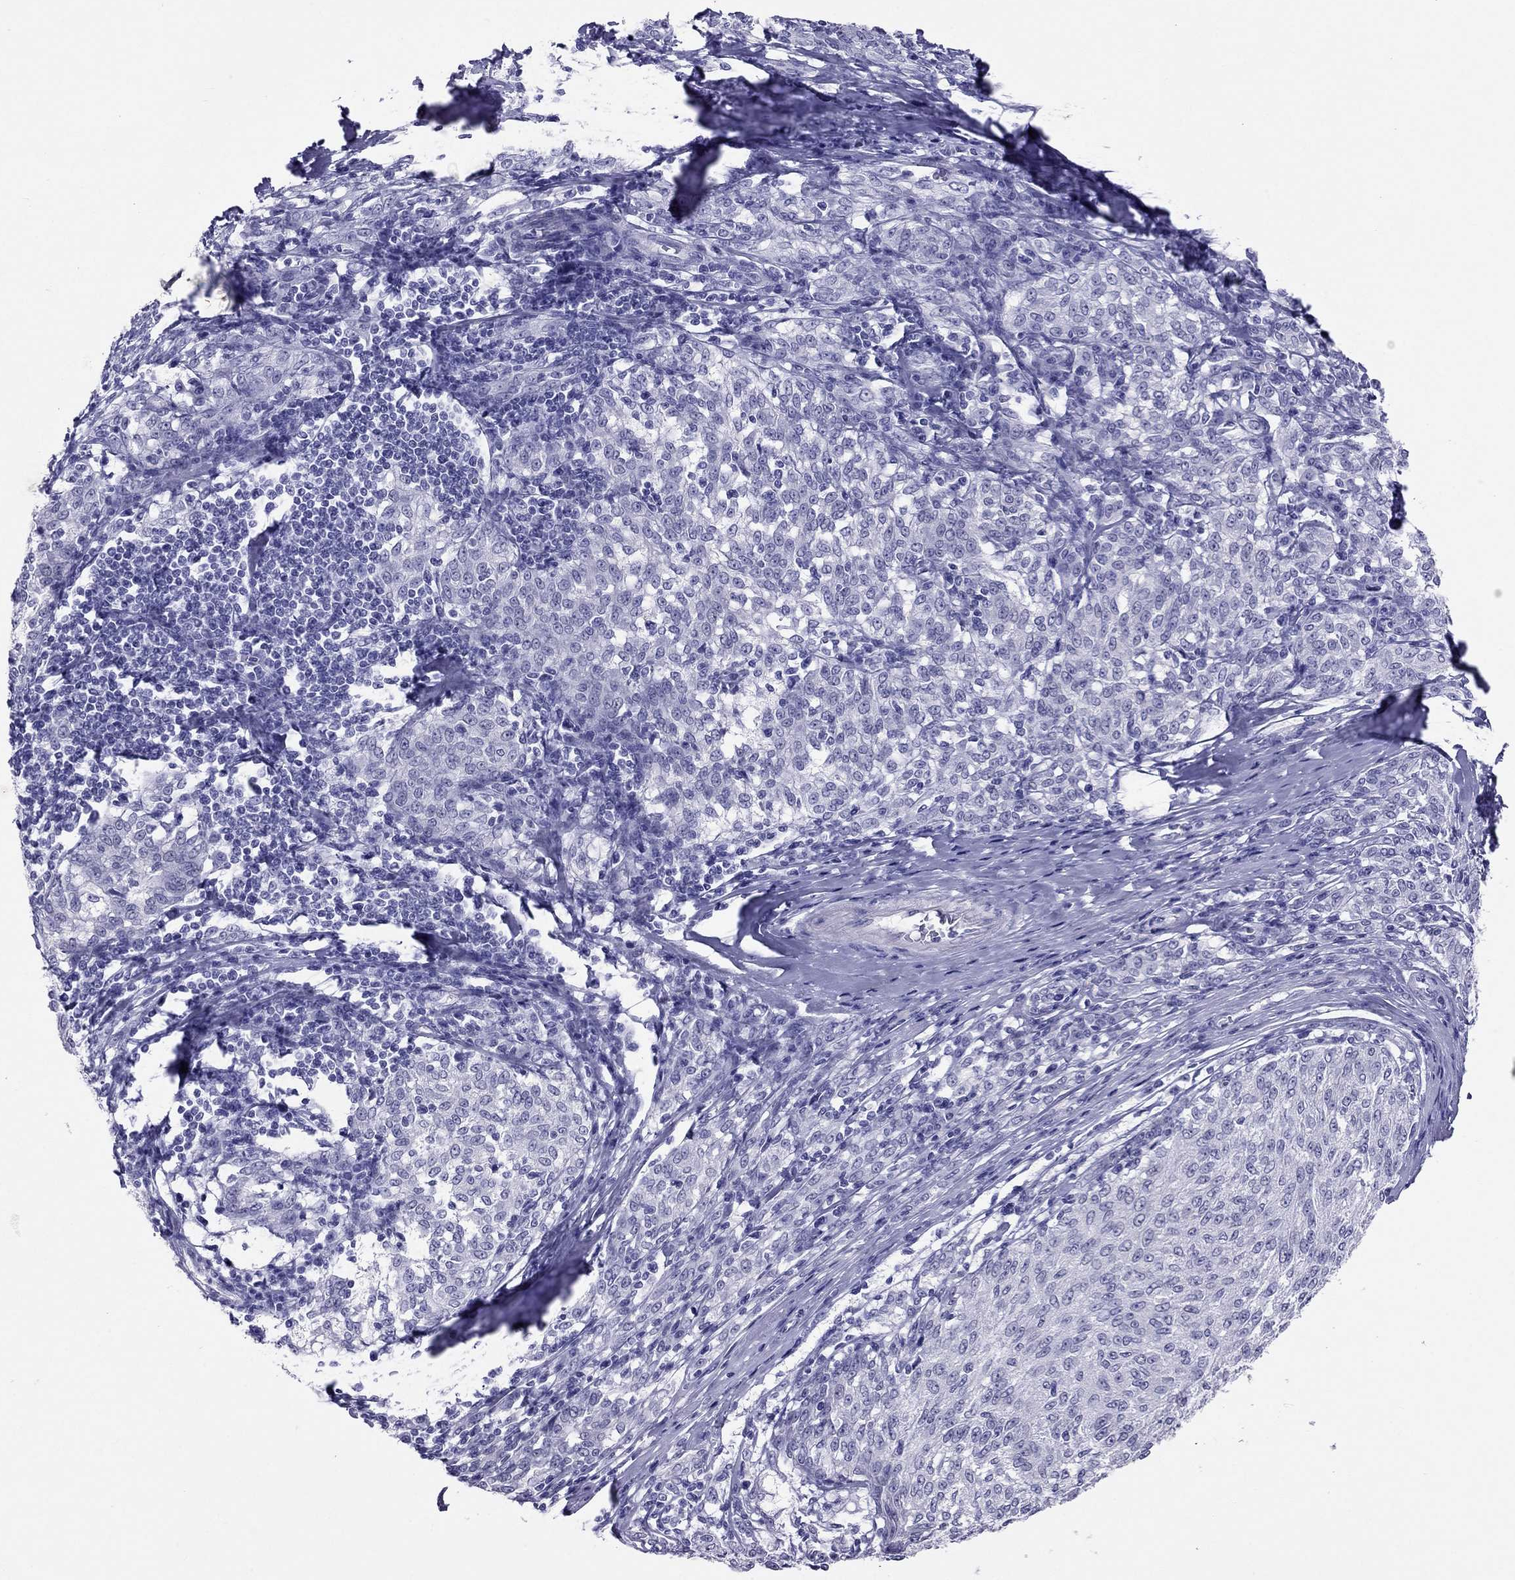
{"staining": {"intensity": "negative", "quantity": "none", "location": "none"}, "tissue": "melanoma", "cell_type": "Tumor cells", "image_type": "cancer", "snomed": [{"axis": "morphology", "description": "Malignant melanoma, NOS"}, {"axis": "topography", "description": "Skin"}], "caption": "An IHC histopathology image of melanoma is shown. There is no staining in tumor cells of melanoma. (DAB (3,3'-diaminobenzidine) immunohistochemistry (IHC), high magnification).", "gene": "CROCC2", "patient": {"sex": "female", "age": 72}}